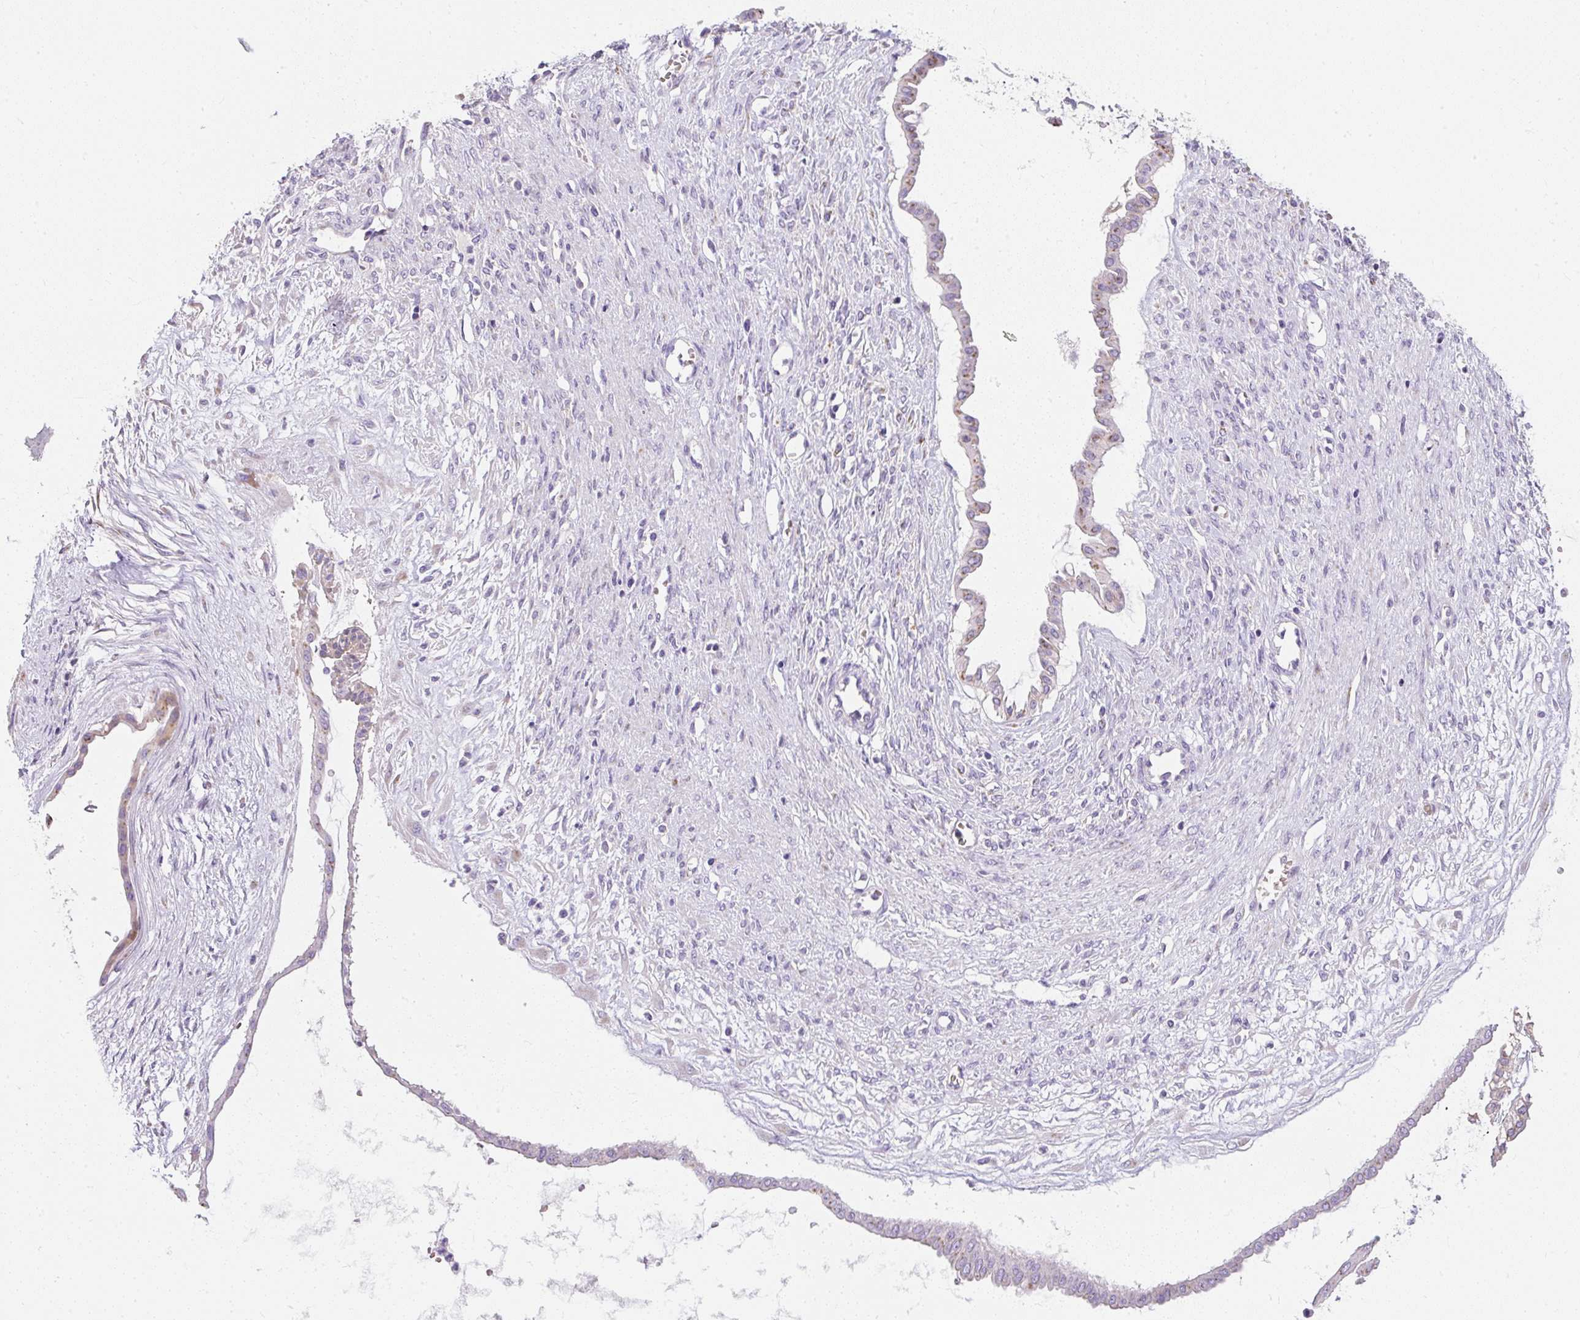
{"staining": {"intensity": "moderate", "quantity": ">75%", "location": "cytoplasmic/membranous"}, "tissue": "ovarian cancer", "cell_type": "Tumor cells", "image_type": "cancer", "snomed": [{"axis": "morphology", "description": "Cystadenocarcinoma, mucinous, NOS"}, {"axis": "topography", "description": "Ovary"}], "caption": "Tumor cells exhibit medium levels of moderate cytoplasmic/membranous expression in about >75% of cells in ovarian mucinous cystadenocarcinoma.", "gene": "DTX4", "patient": {"sex": "female", "age": 73}}